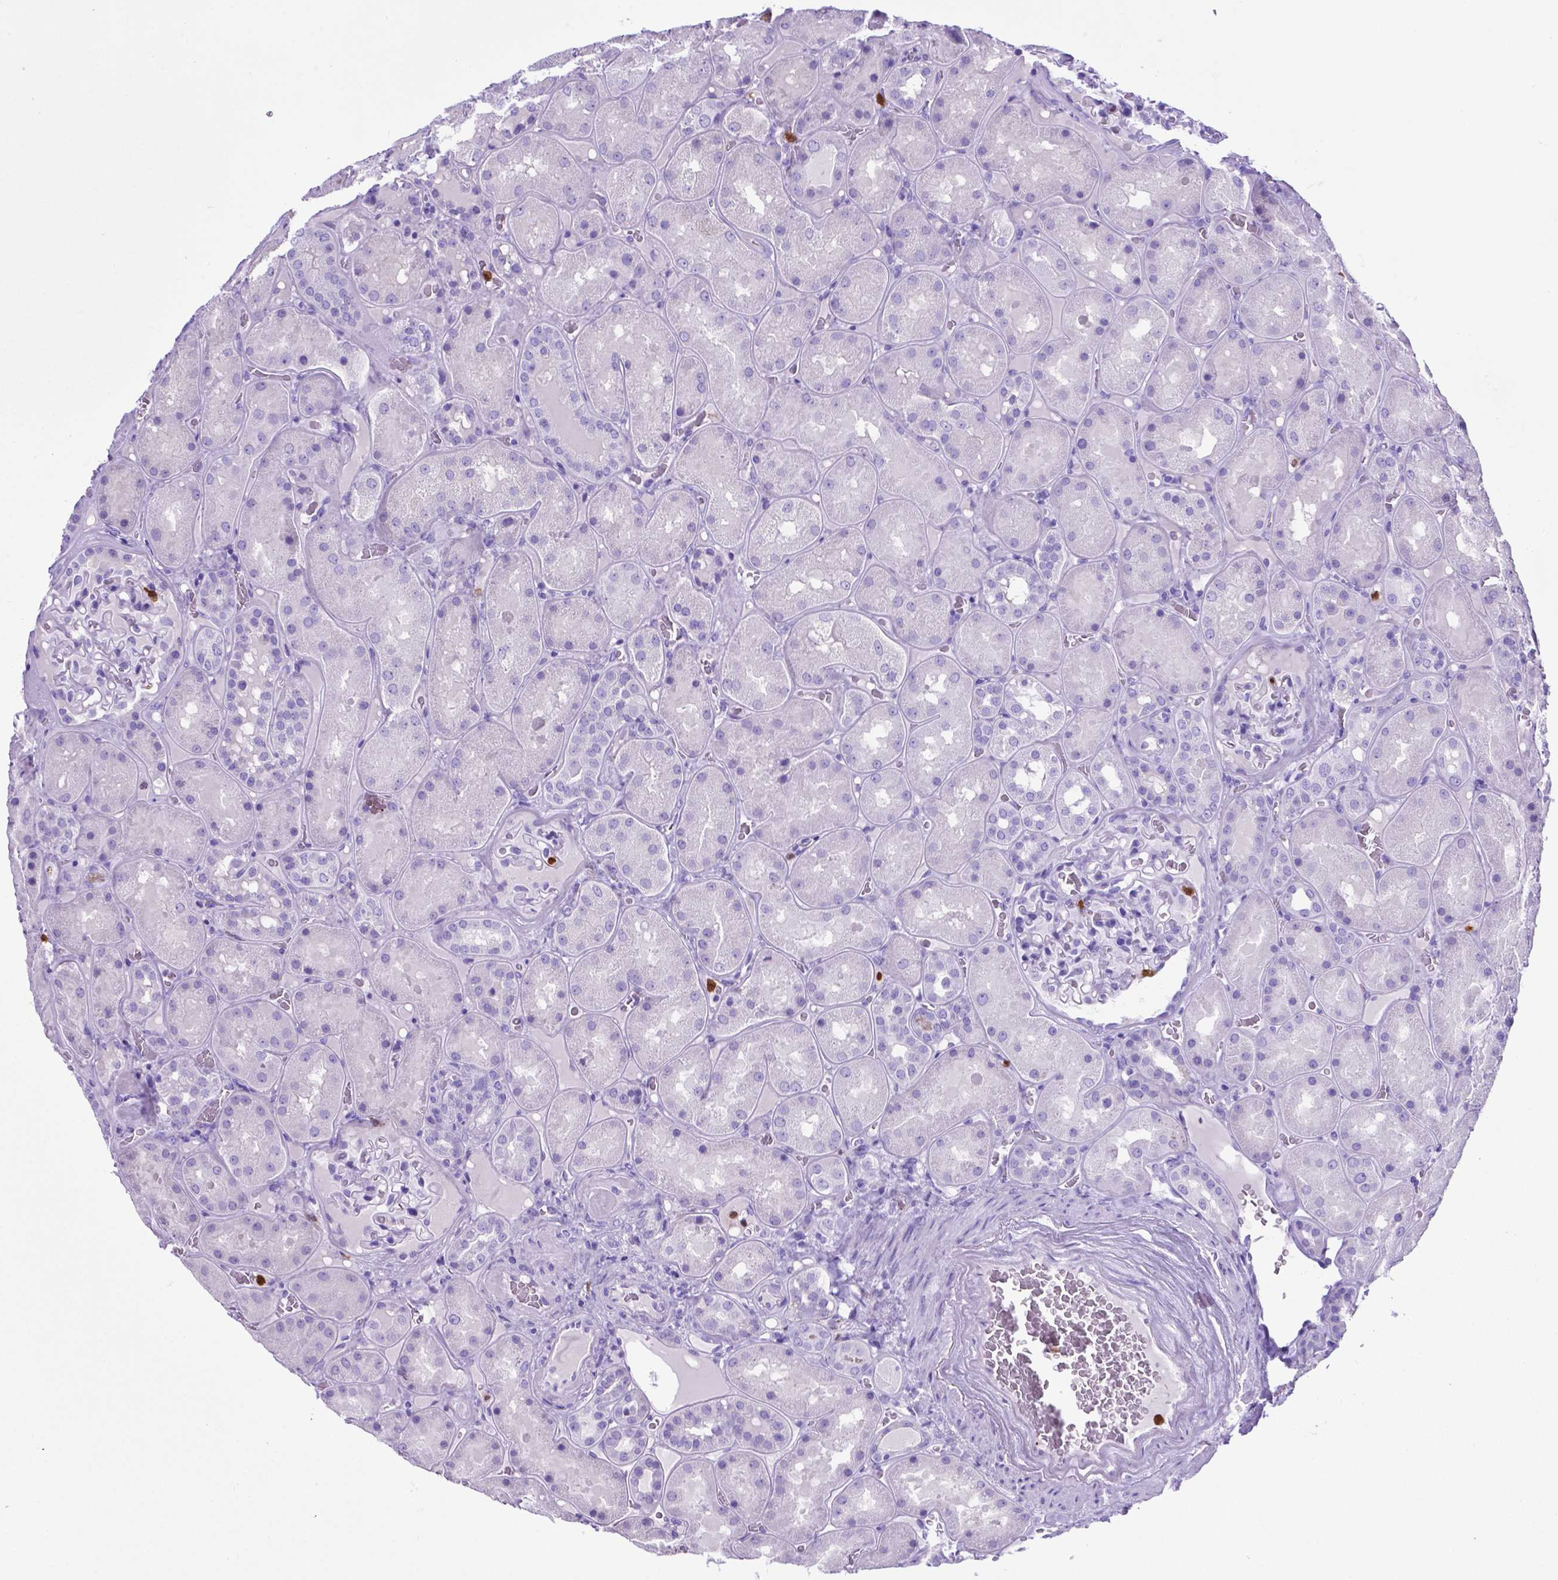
{"staining": {"intensity": "negative", "quantity": "none", "location": "none"}, "tissue": "kidney", "cell_type": "Cells in glomeruli", "image_type": "normal", "snomed": [{"axis": "morphology", "description": "Normal tissue, NOS"}, {"axis": "topography", "description": "Kidney"}], "caption": "Kidney stained for a protein using IHC reveals no expression cells in glomeruli.", "gene": "LZTR1", "patient": {"sex": "male", "age": 73}}